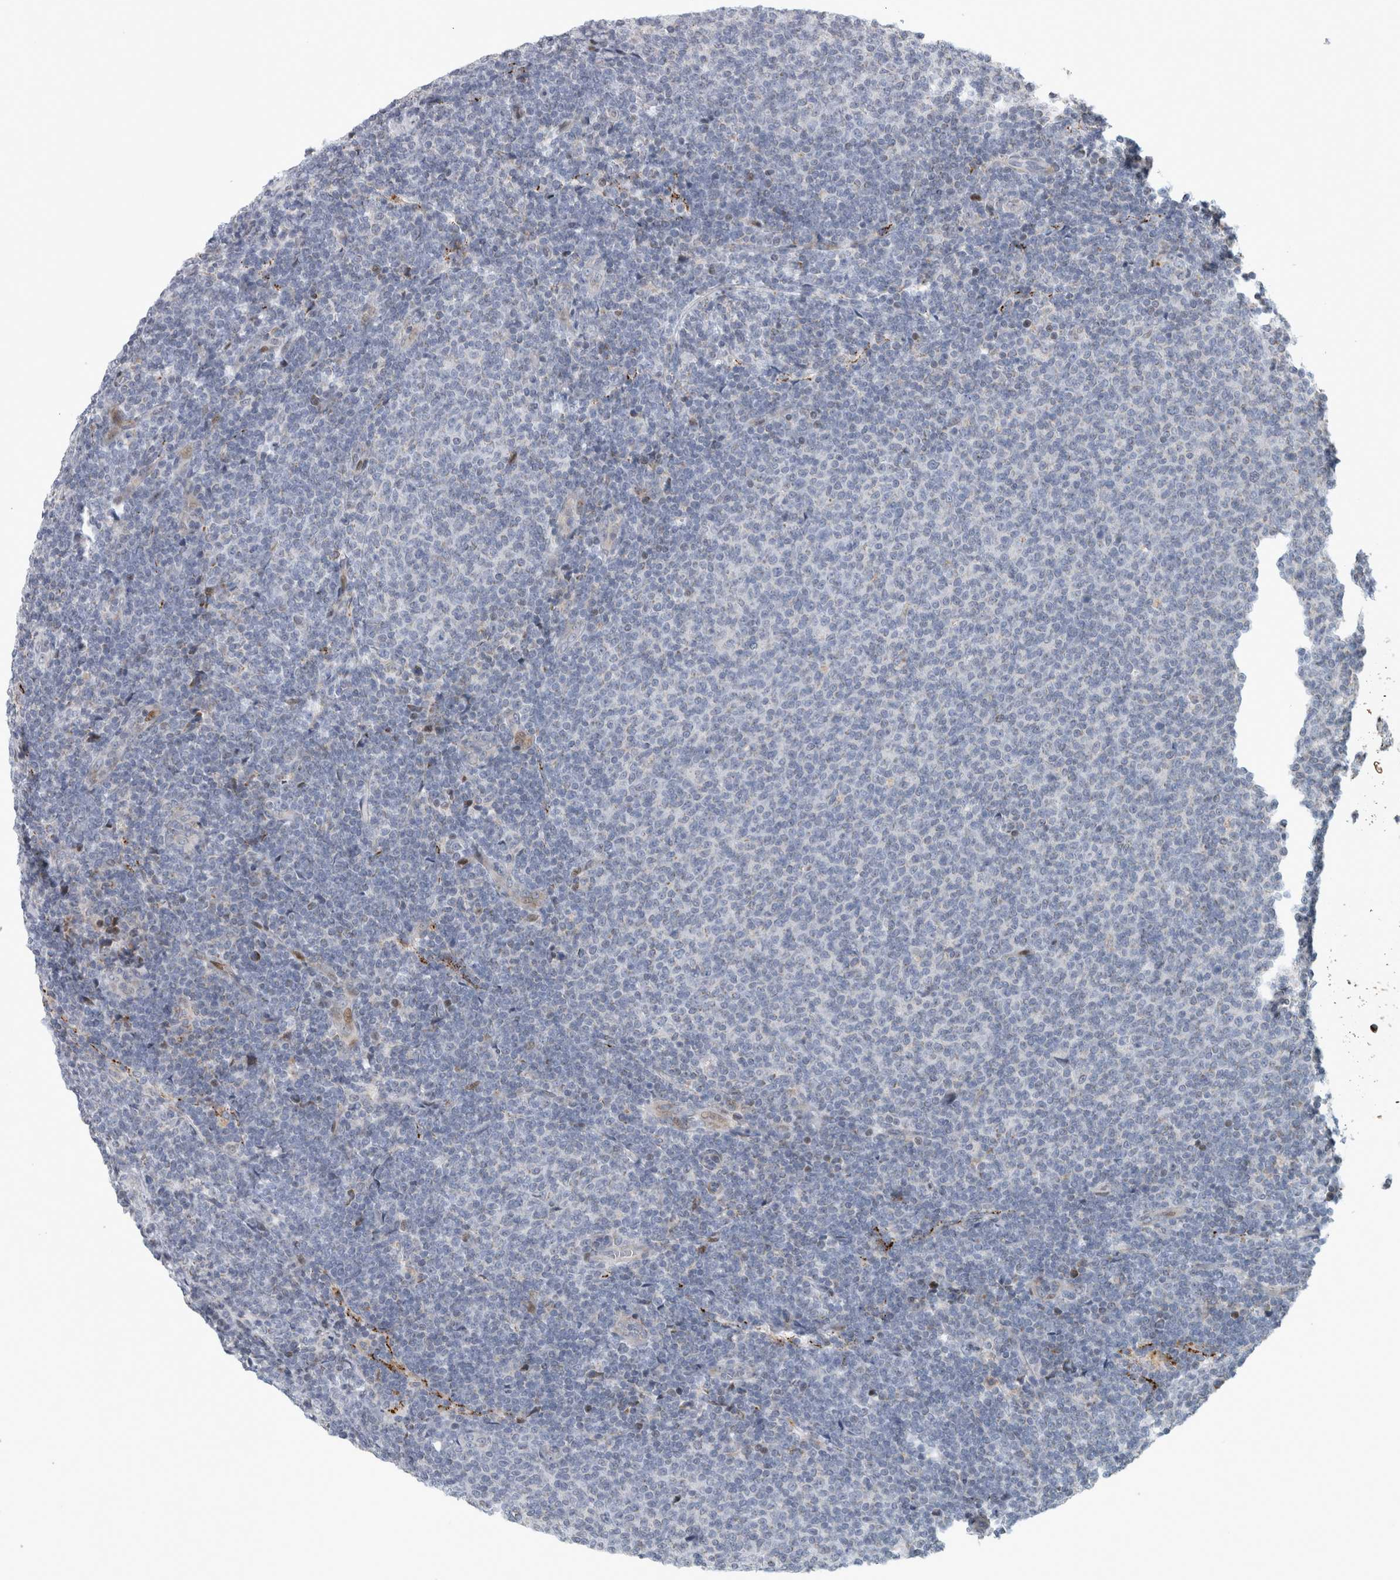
{"staining": {"intensity": "negative", "quantity": "none", "location": "none"}, "tissue": "lymphoma", "cell_type": "Tumor cells", "image_type": "cancer", "snomed": [{"axis": "morphology", "description": "Malignant lymphoma, non-Hodgkin's type, Low grade"}, {"axis": "topography", "description": "Lymph node"}], "caption": "Immunohistochemistry (IHC) of human malignant lymphoma, non-Hodgkin's type (low-grade) exhibits no expression in tumor cells.", "gene": "RBM48", "patient": {"sex": "male", "age": 66}}